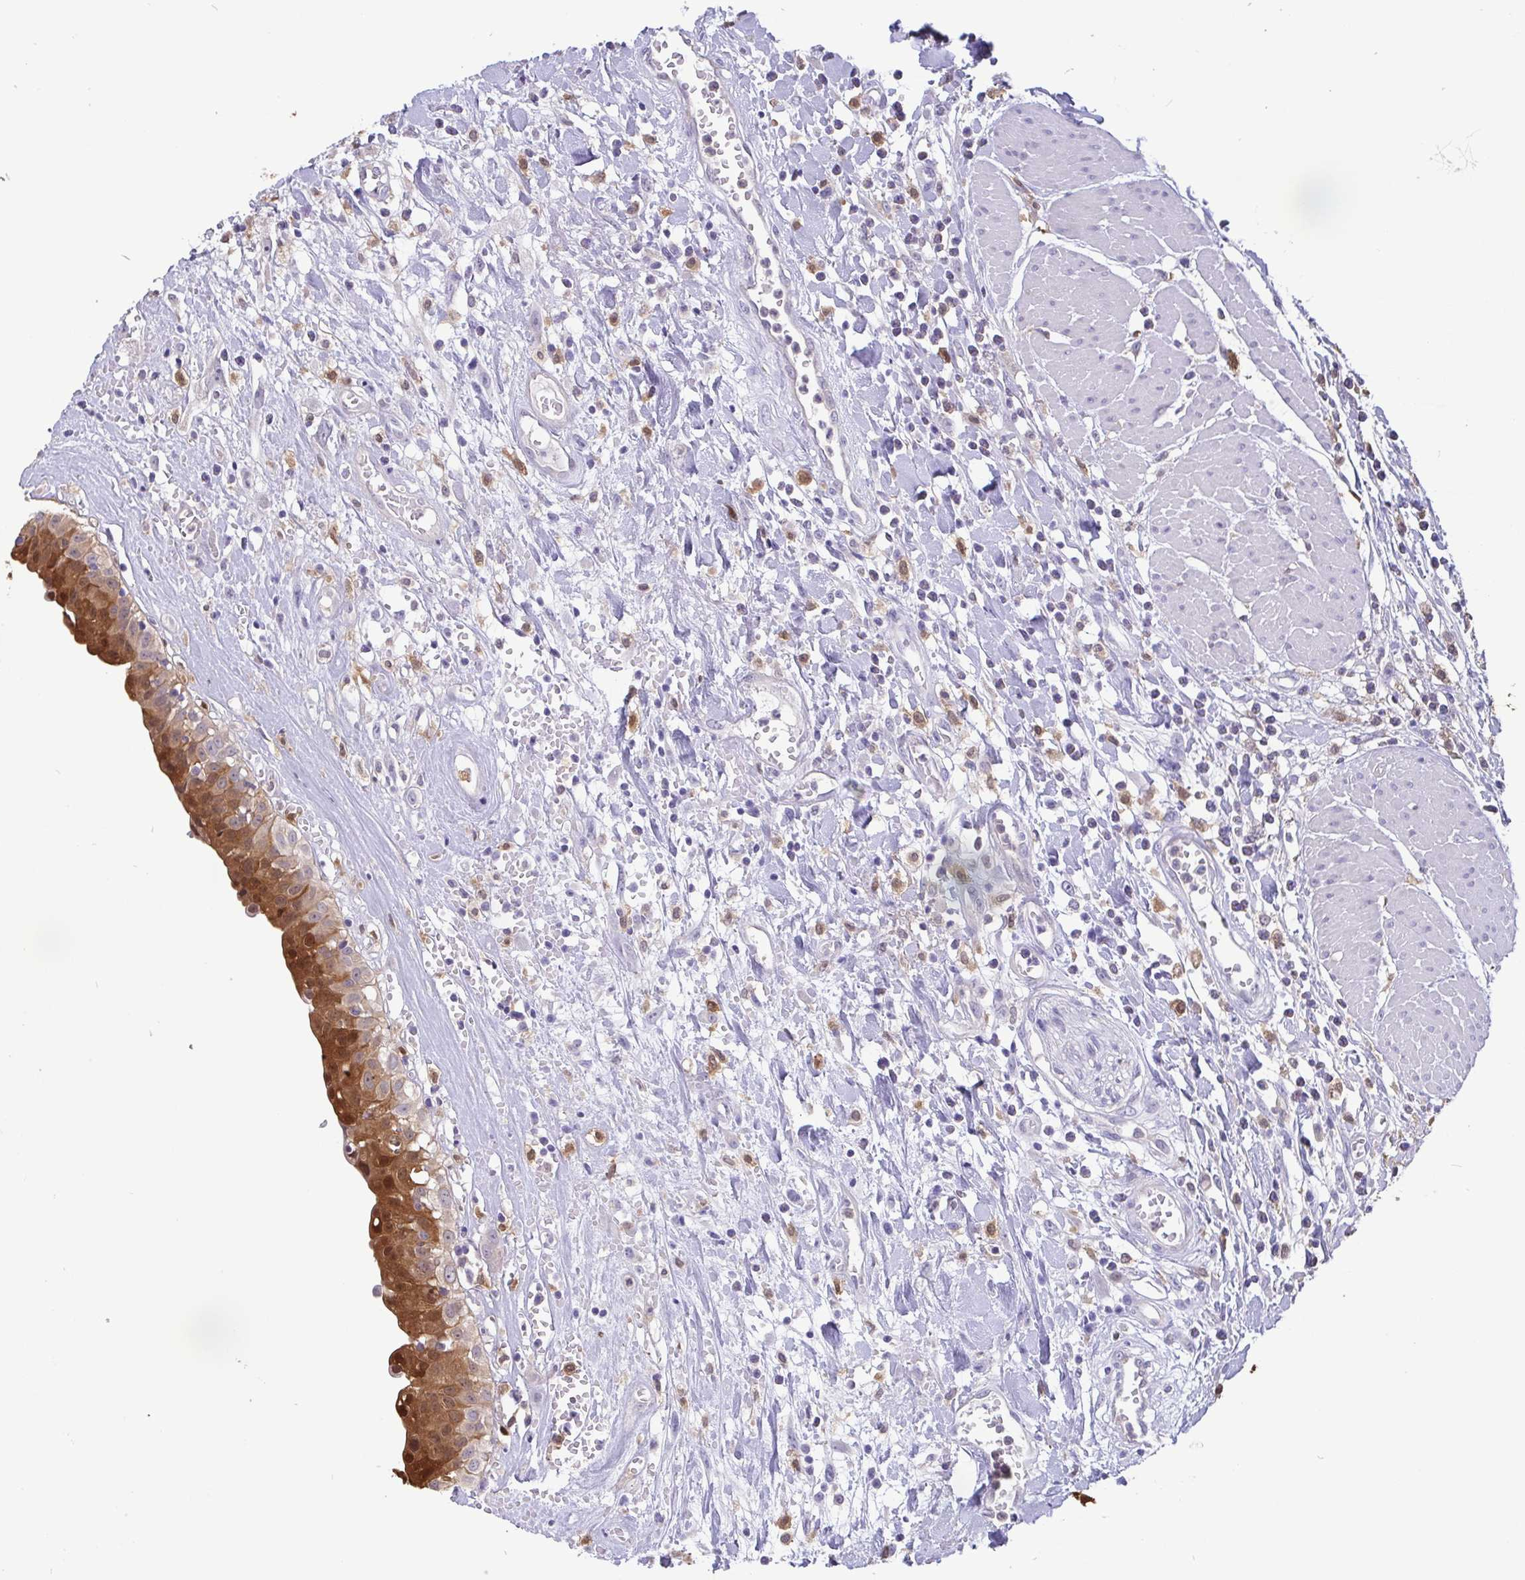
{"staining": {"intensity": "moderate", "quantity": ">75%", "location": "cytoplasmic/membranous,nuclear"}, "tissue": "urinary bladder", "cell_type": "Urothelial cells", "image_type": "normal", "snomed": [{"axis": "morphology", "description": "Normal tissue, NOS"}, {"axis": "topography", "description": "Urinary bladder"}], "caption": "IHC micrograph of benign urinary bladder stained for a protein (brown), which displays medium levels of moderate cytoplasmic/membranous,nuclear expression in about >75% of urothelial cells.", "gene": "IDH1", "patient": {"sex": "male", "age": 64}}